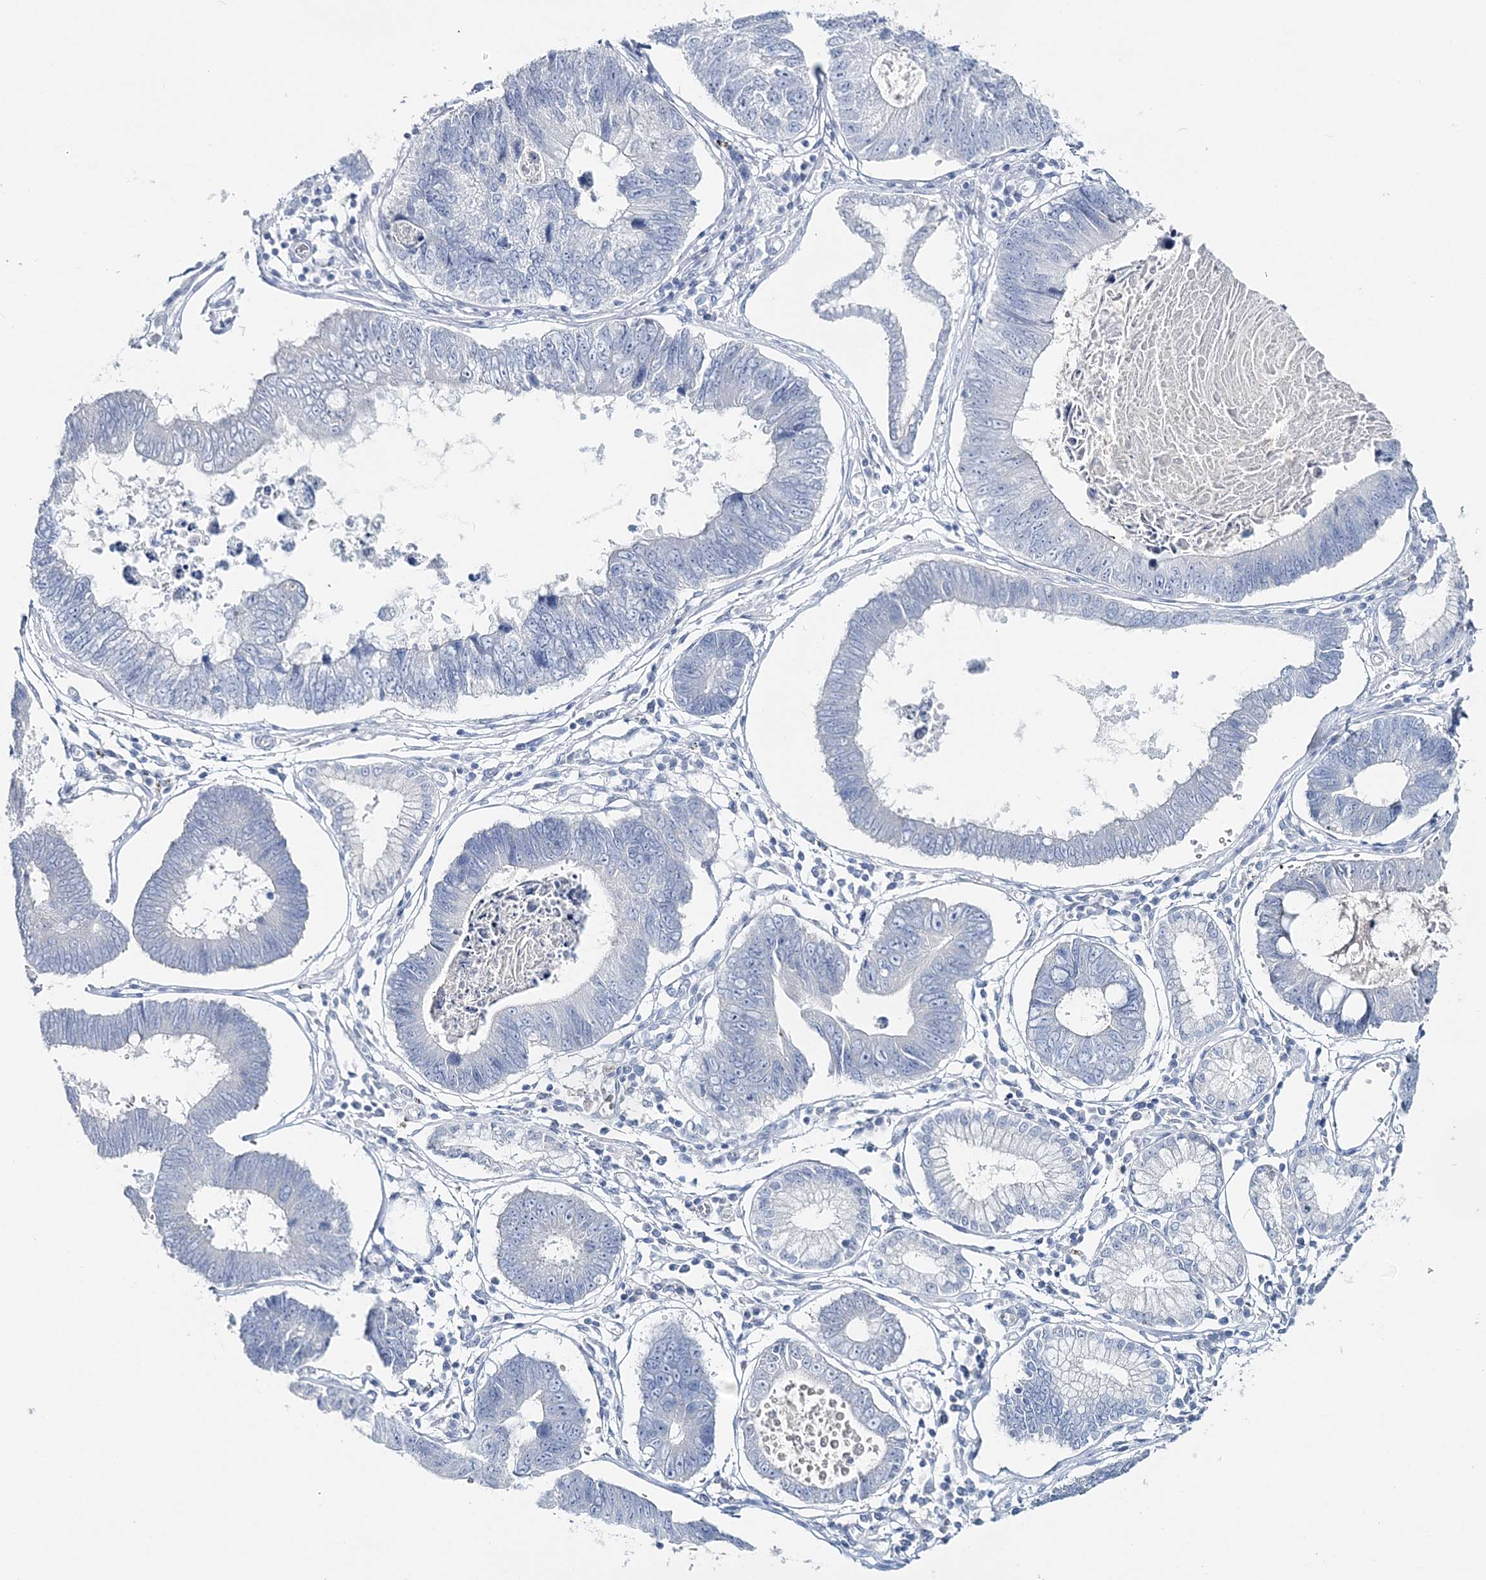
{"staining": {"intensity": "negative", "quantity": "none", "location": "none"}, "tissue": "stomach cancer", "cell_type": "Tumor cells", "image_type": "cancer", "snomed": [{"axis": "morphology", "description": "Adenocarcinoma, NOS"}, {"axis": "topography", "description": "Stomach"}], "caption": "Histopathology image shows no significant protein expression in tumor cells of adenocarcinoma (stomach).", "gene": "CYP3A4", "patient": {"sex": "male", "age": 59}}